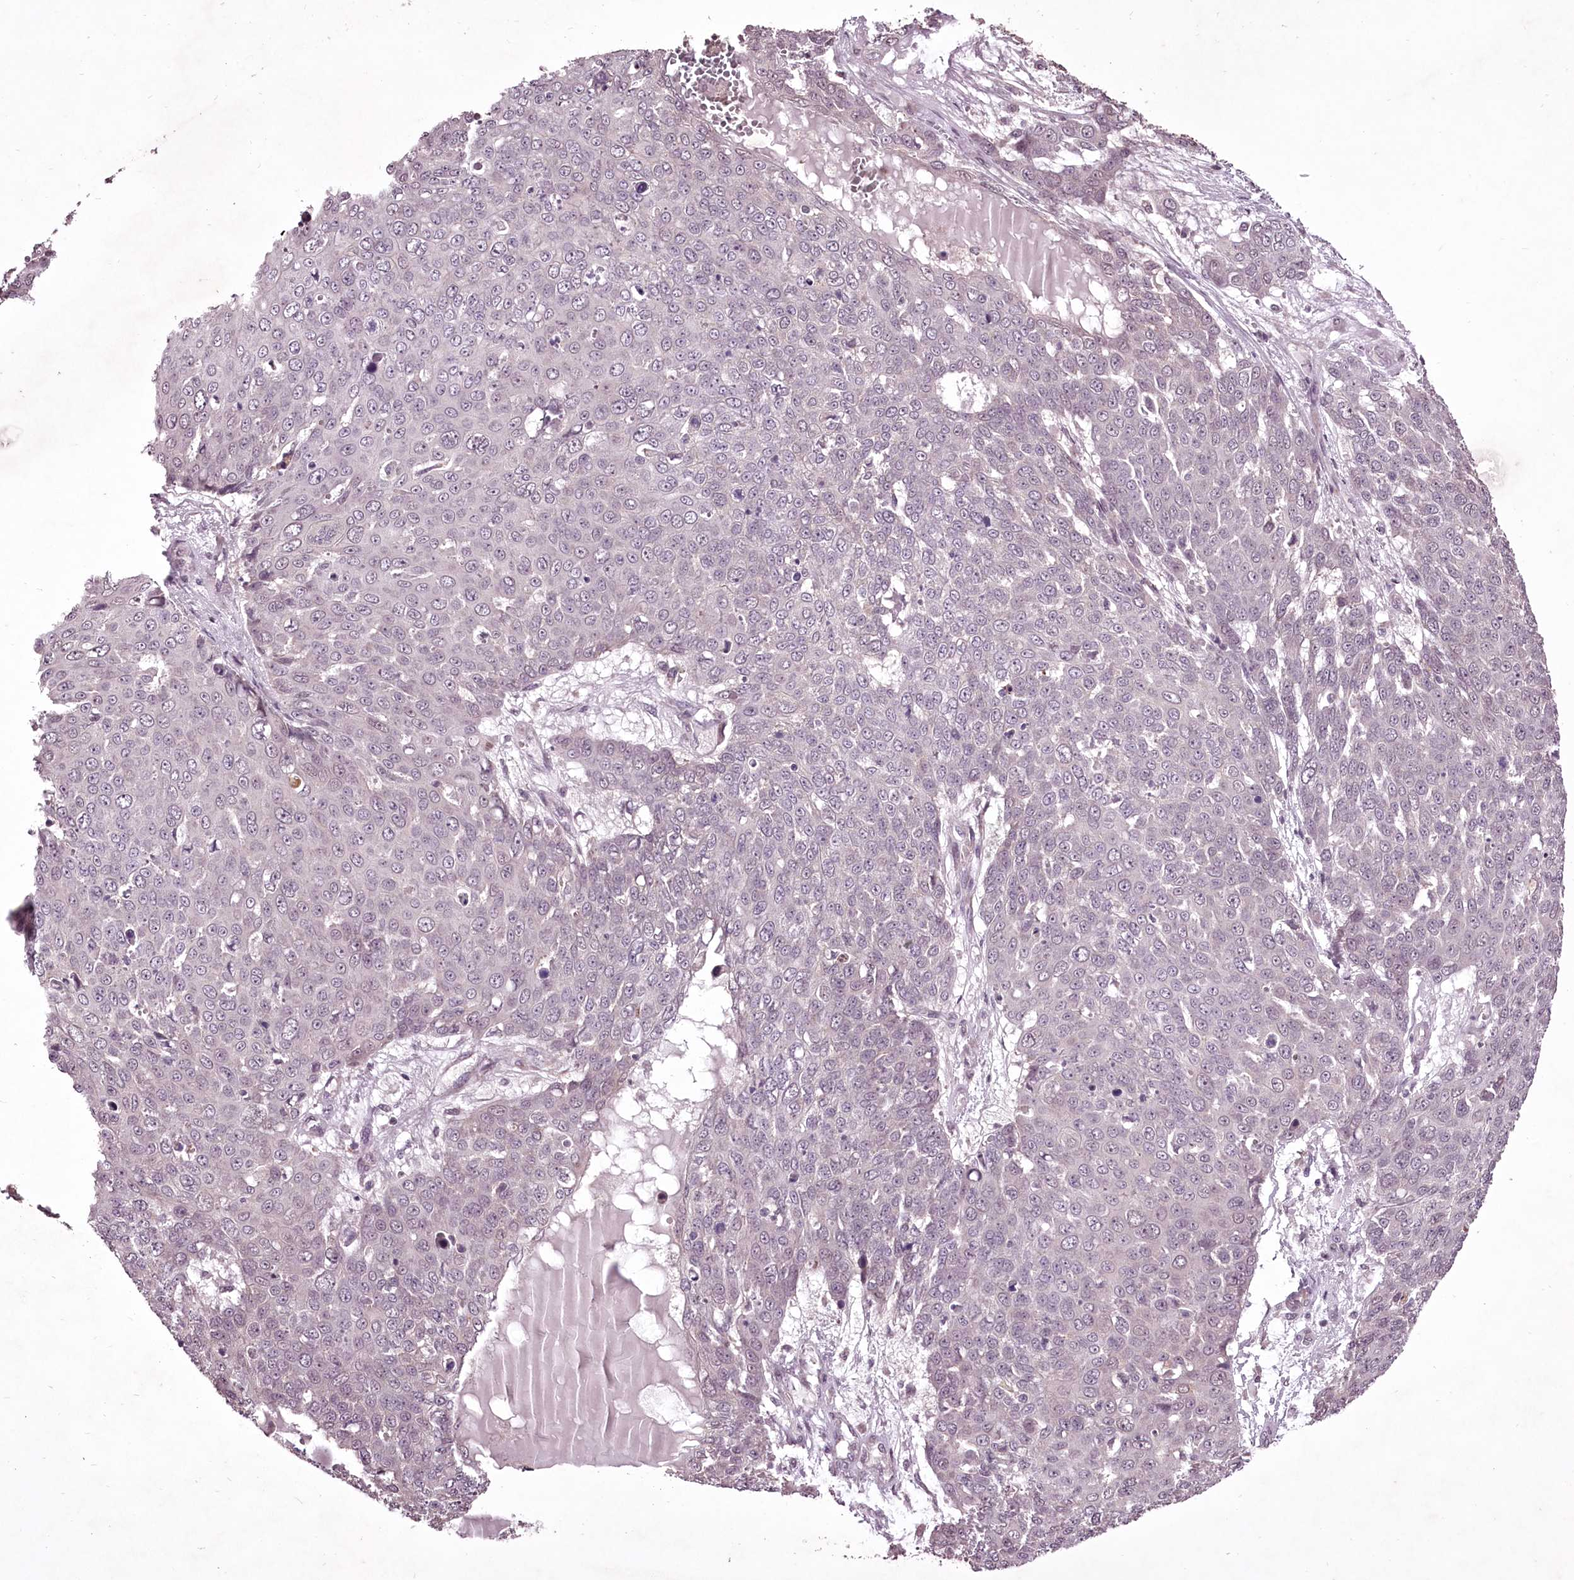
{"staining": {"intensity": "negative", "quantity": "none", "location": "none"}, "tissue": "skin cancer", "cell_type": "Tumor cells", "image_type": "cancer", "snomed": [{"axis": "morphology", "description": "Squamous cell carcinoma, NOS"}, {"axis": "topography", "description": "Skin"}], "caption": "The photomicrograph demonstrates no significant staining in tumor cells of squamous cell carcinoma (skin).", "gene": "ADRA1D", "patient": {"sex": "male", "age": 71}}